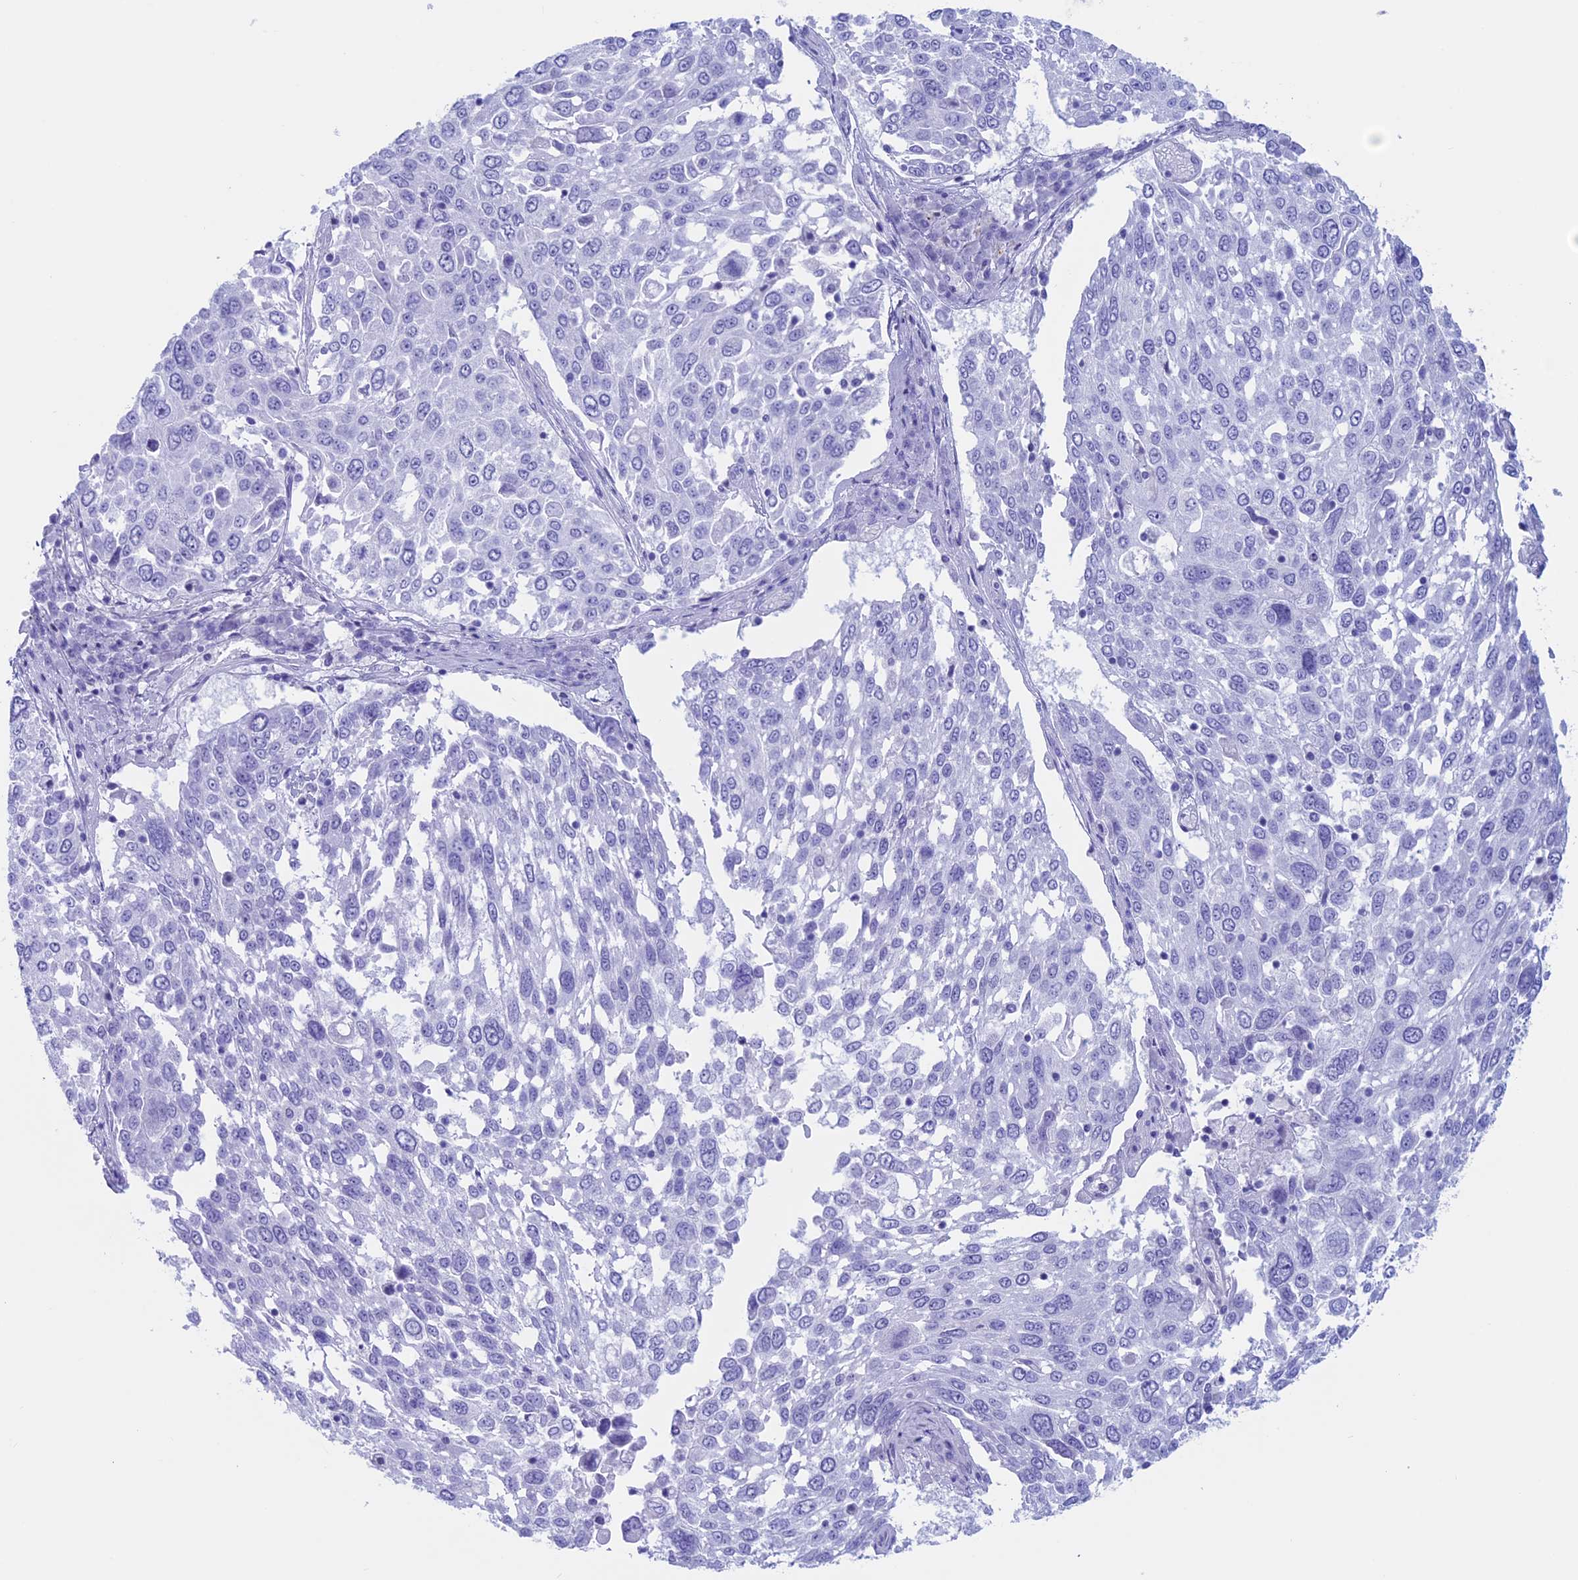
{"staining": {"intensity": "negative", "quantity": "none", "location": "none"}, "tissue": "lung cancer", "cell_type": "Tumor cells", "image_type": "cancer", "snomed": [{"axis": "morphology", "description": "Squamous cell carcinoma, NOS"}, {"axis": "topography", "description": "Lung"}], "caption": "Lung cancer (squamous cell carcinoma) stained for a protein using immunohistochemistry shows no staining tumor cells.", "gene": "RP1", "patient": {"sex": "male", "age": 65}}